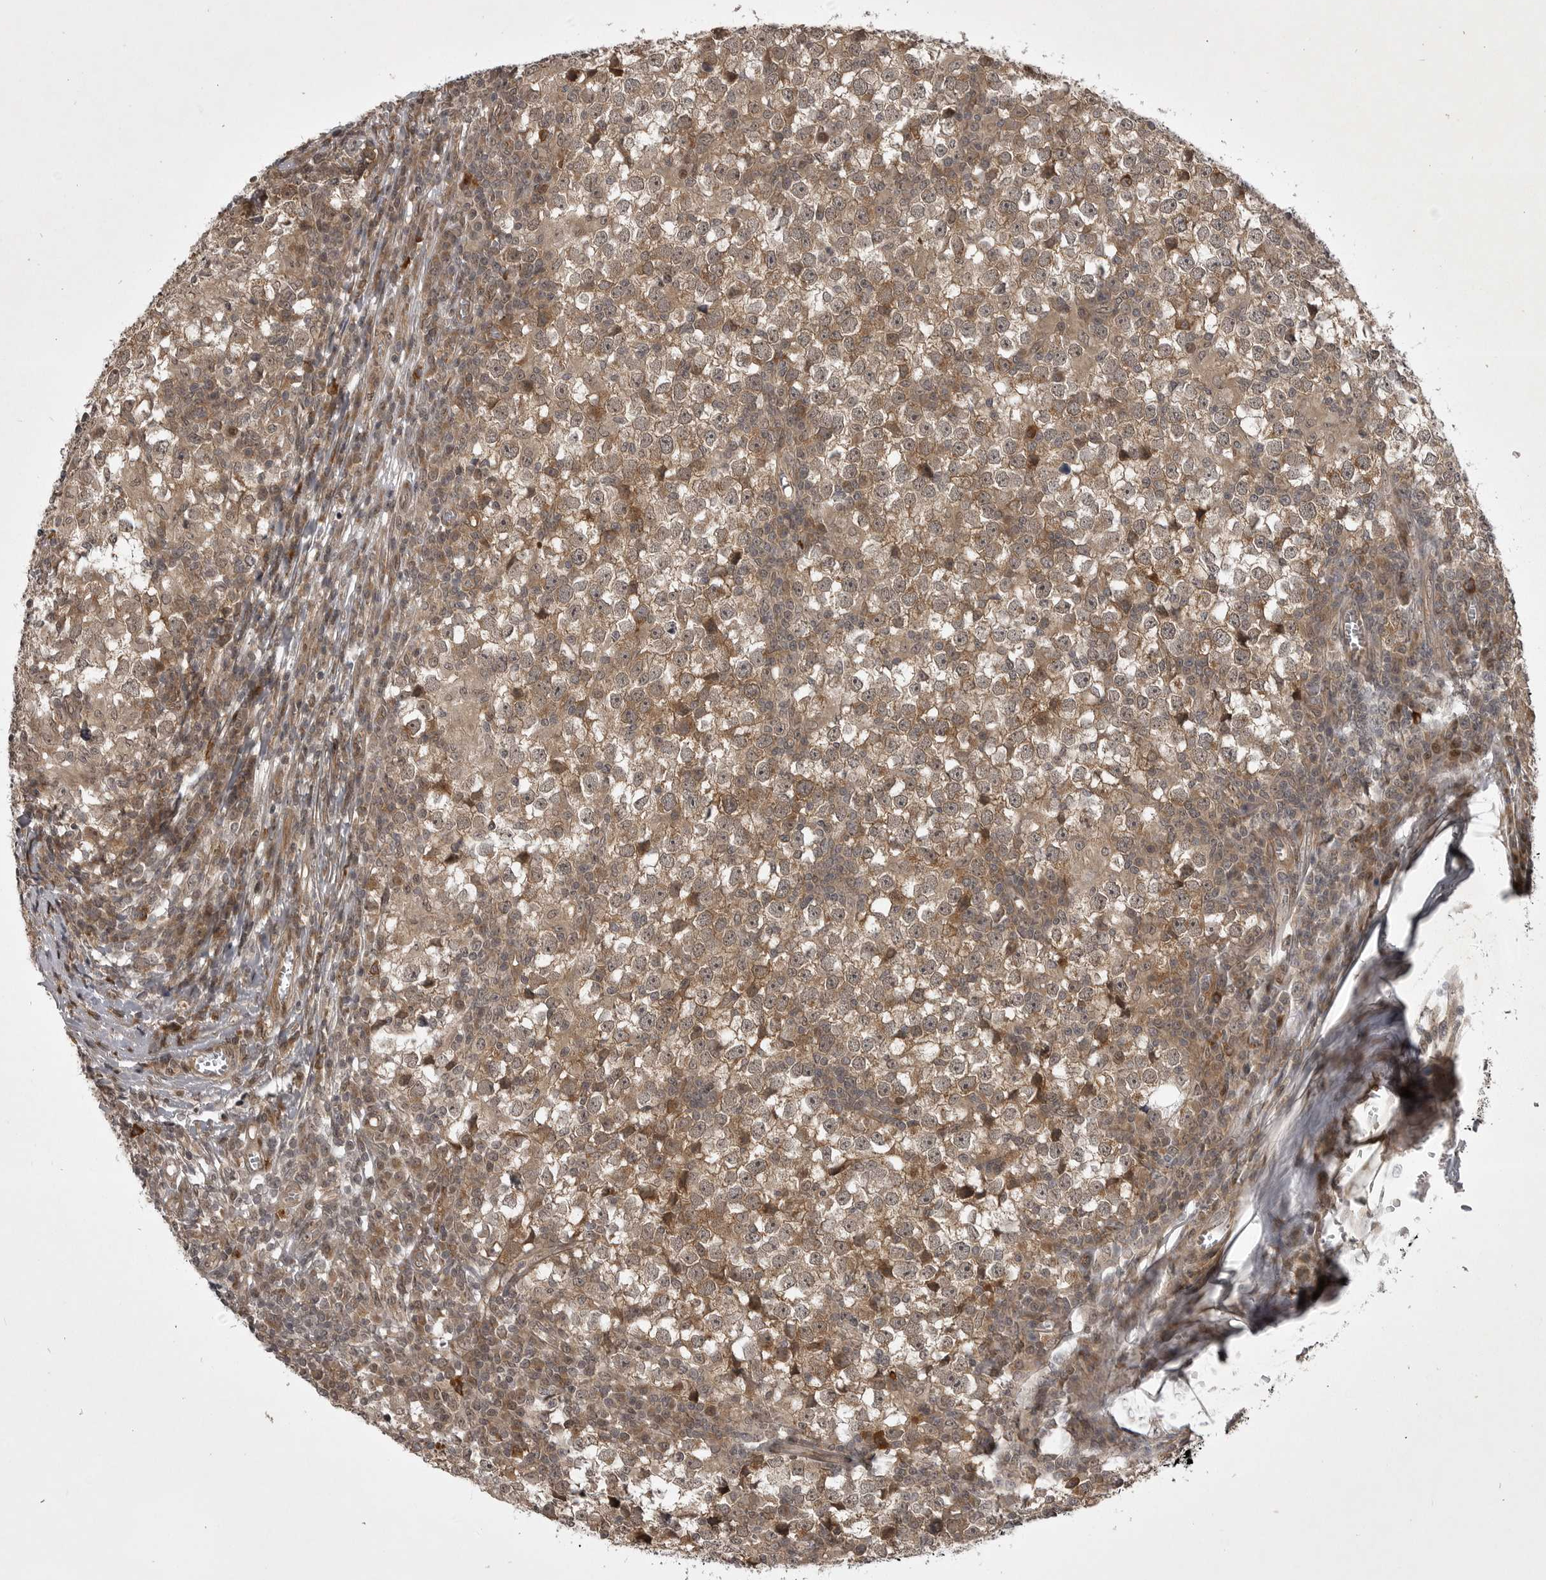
{"staining": {"intensity": "moderate", "quantity": ">75%", "location": "cytoplasmic/membranous"}, "tissue": "testis cancer", "cell_type": "Tumor cells", "image_type": "cancer", "snomed": [{"axis": "morphology", "description": "Seminoma, NOS"}, {"axis": "topography", "description": "Testis"}], "caption": "A brown stain labels moderate cytoplasmic/membranous staining of a protein in testis cancer tumor cells.", "gene": "SNX16", "patient": {"sex": "male", "age": 65}}